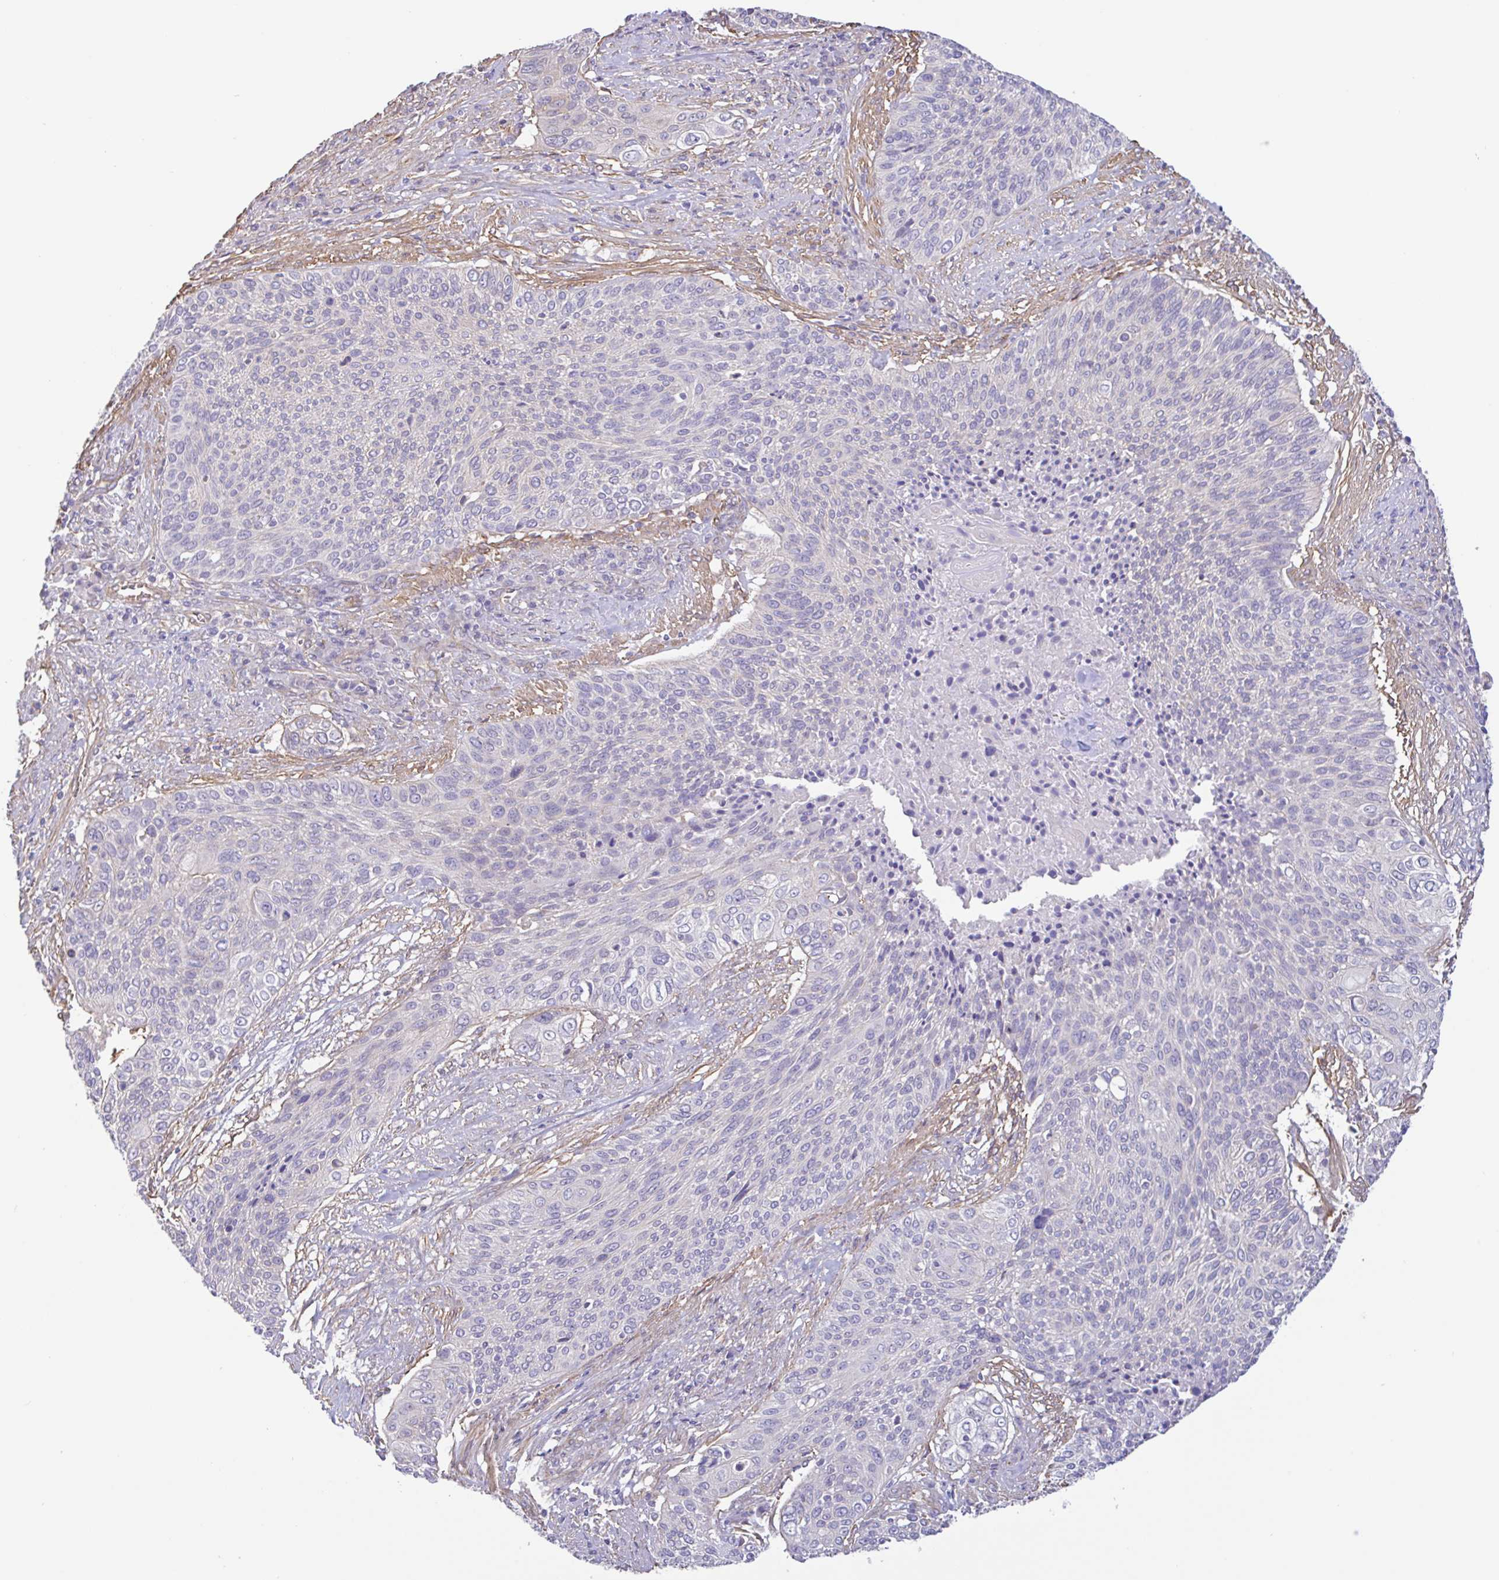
{"staining": {"intensity": "negative", "quantity": "none", "location": "none"}, "tissue": "cervical cancer", "cell_type": "Tumor cells", "image_type": "cancer", "snomed": [{"axis": "morphology", "description": "Squamous cell carcinoma, NOS"}, {"axis": "topography", "description": "Cervix"}], "caption": "A micrograph of cervical cancer (squamous cell carcinoma) stained for a protein displays no brown staining in tumor cells.", "gene": "PLCD4", "patient": {"sex": "female", "age": 31}}